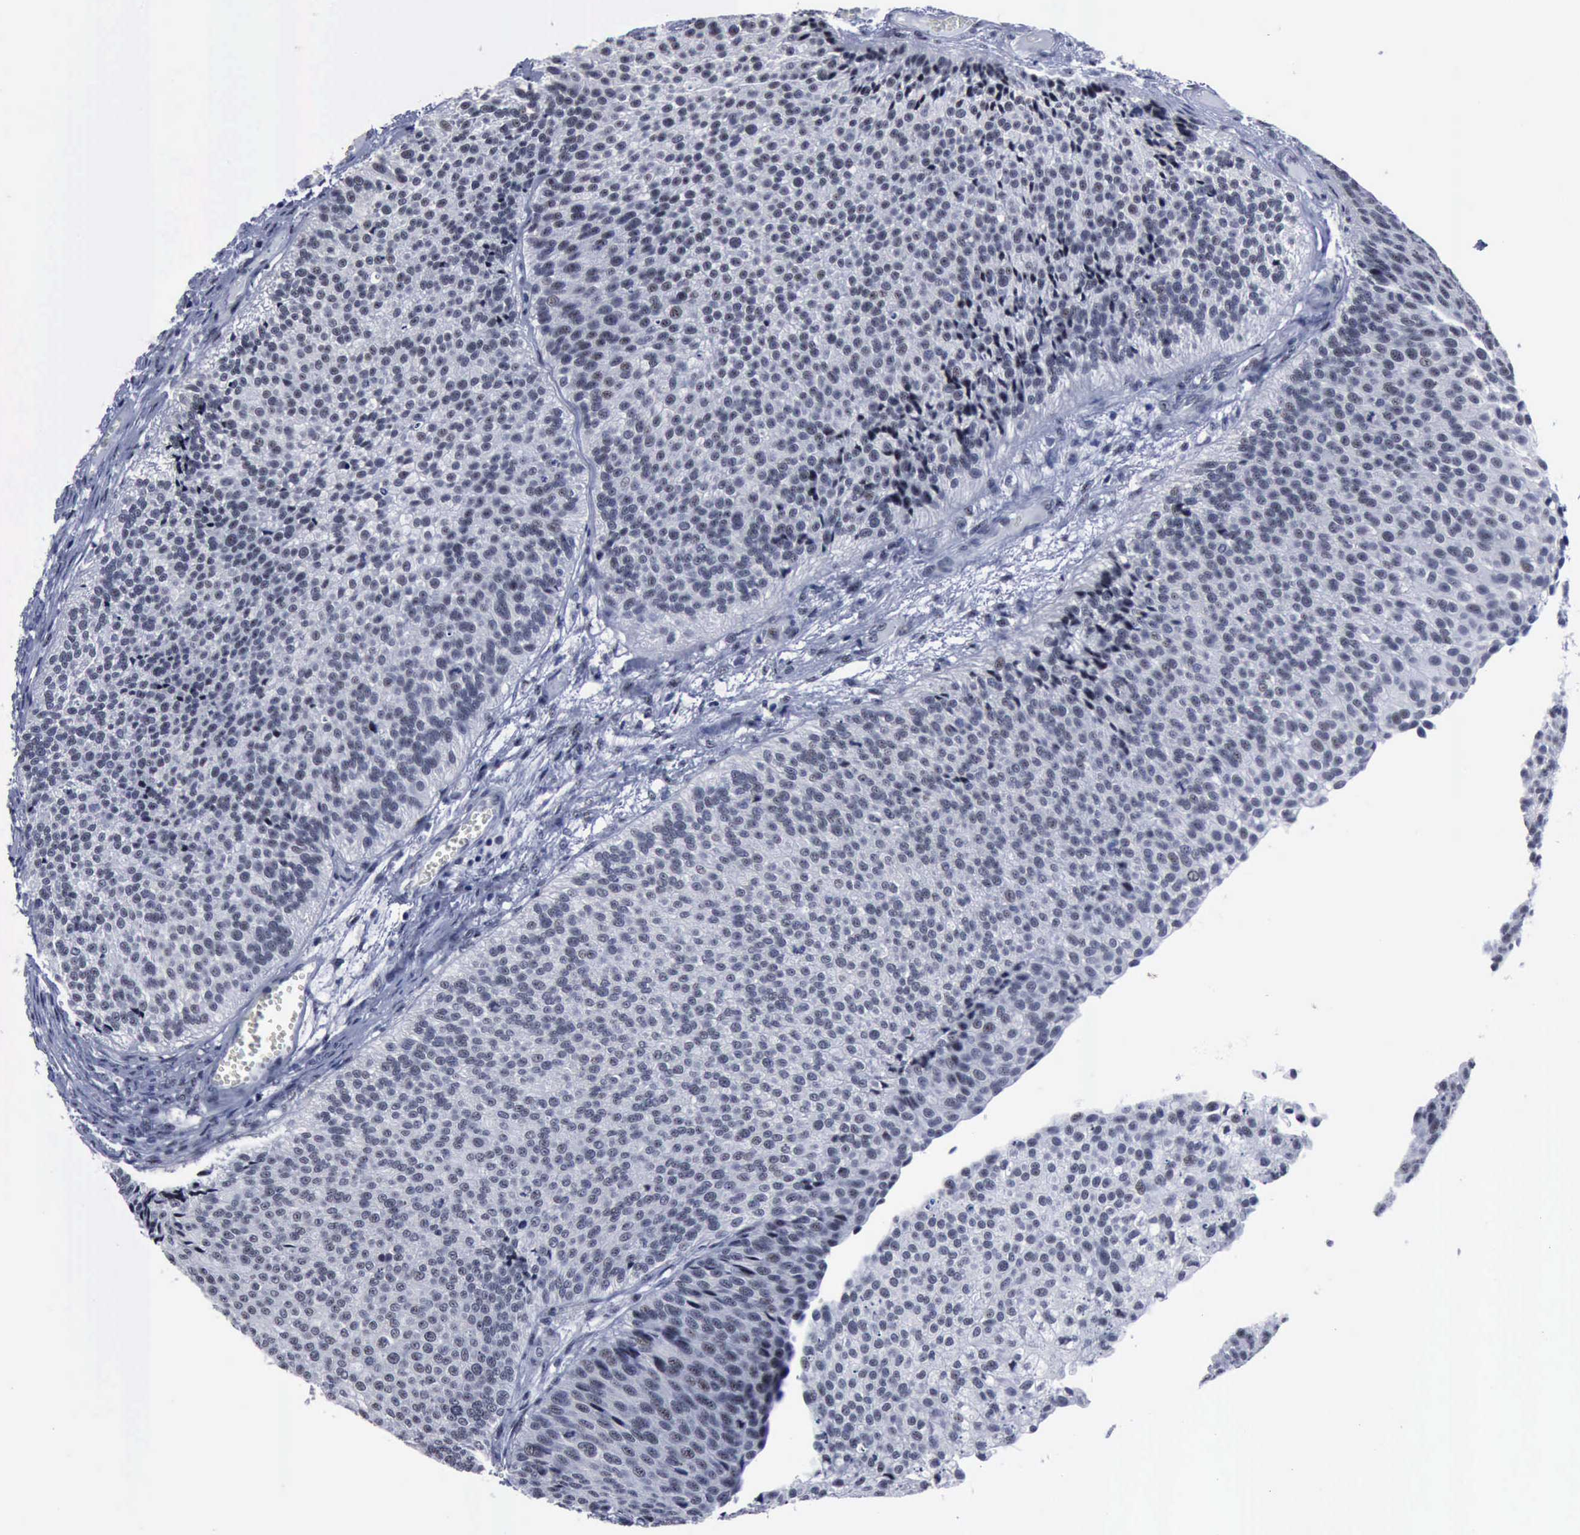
{"staining": {"intensity": "negative", "quantity": "none", "location": "none"}, "tissue": "urothelial cancer", "cell_type": "Tumor cells", "image_type": "cancer", "snomed": [{"axis": "morphology", "description": "Urothelial carcinoma, Low grade"}, {"axis": "topography", "description": "Urinary bladder"}], "caption": "There is no significant expression in tumor cells of urothelial cancer.", "gene": "BRD1", "patient": {"sex": "male", "age": 84}}